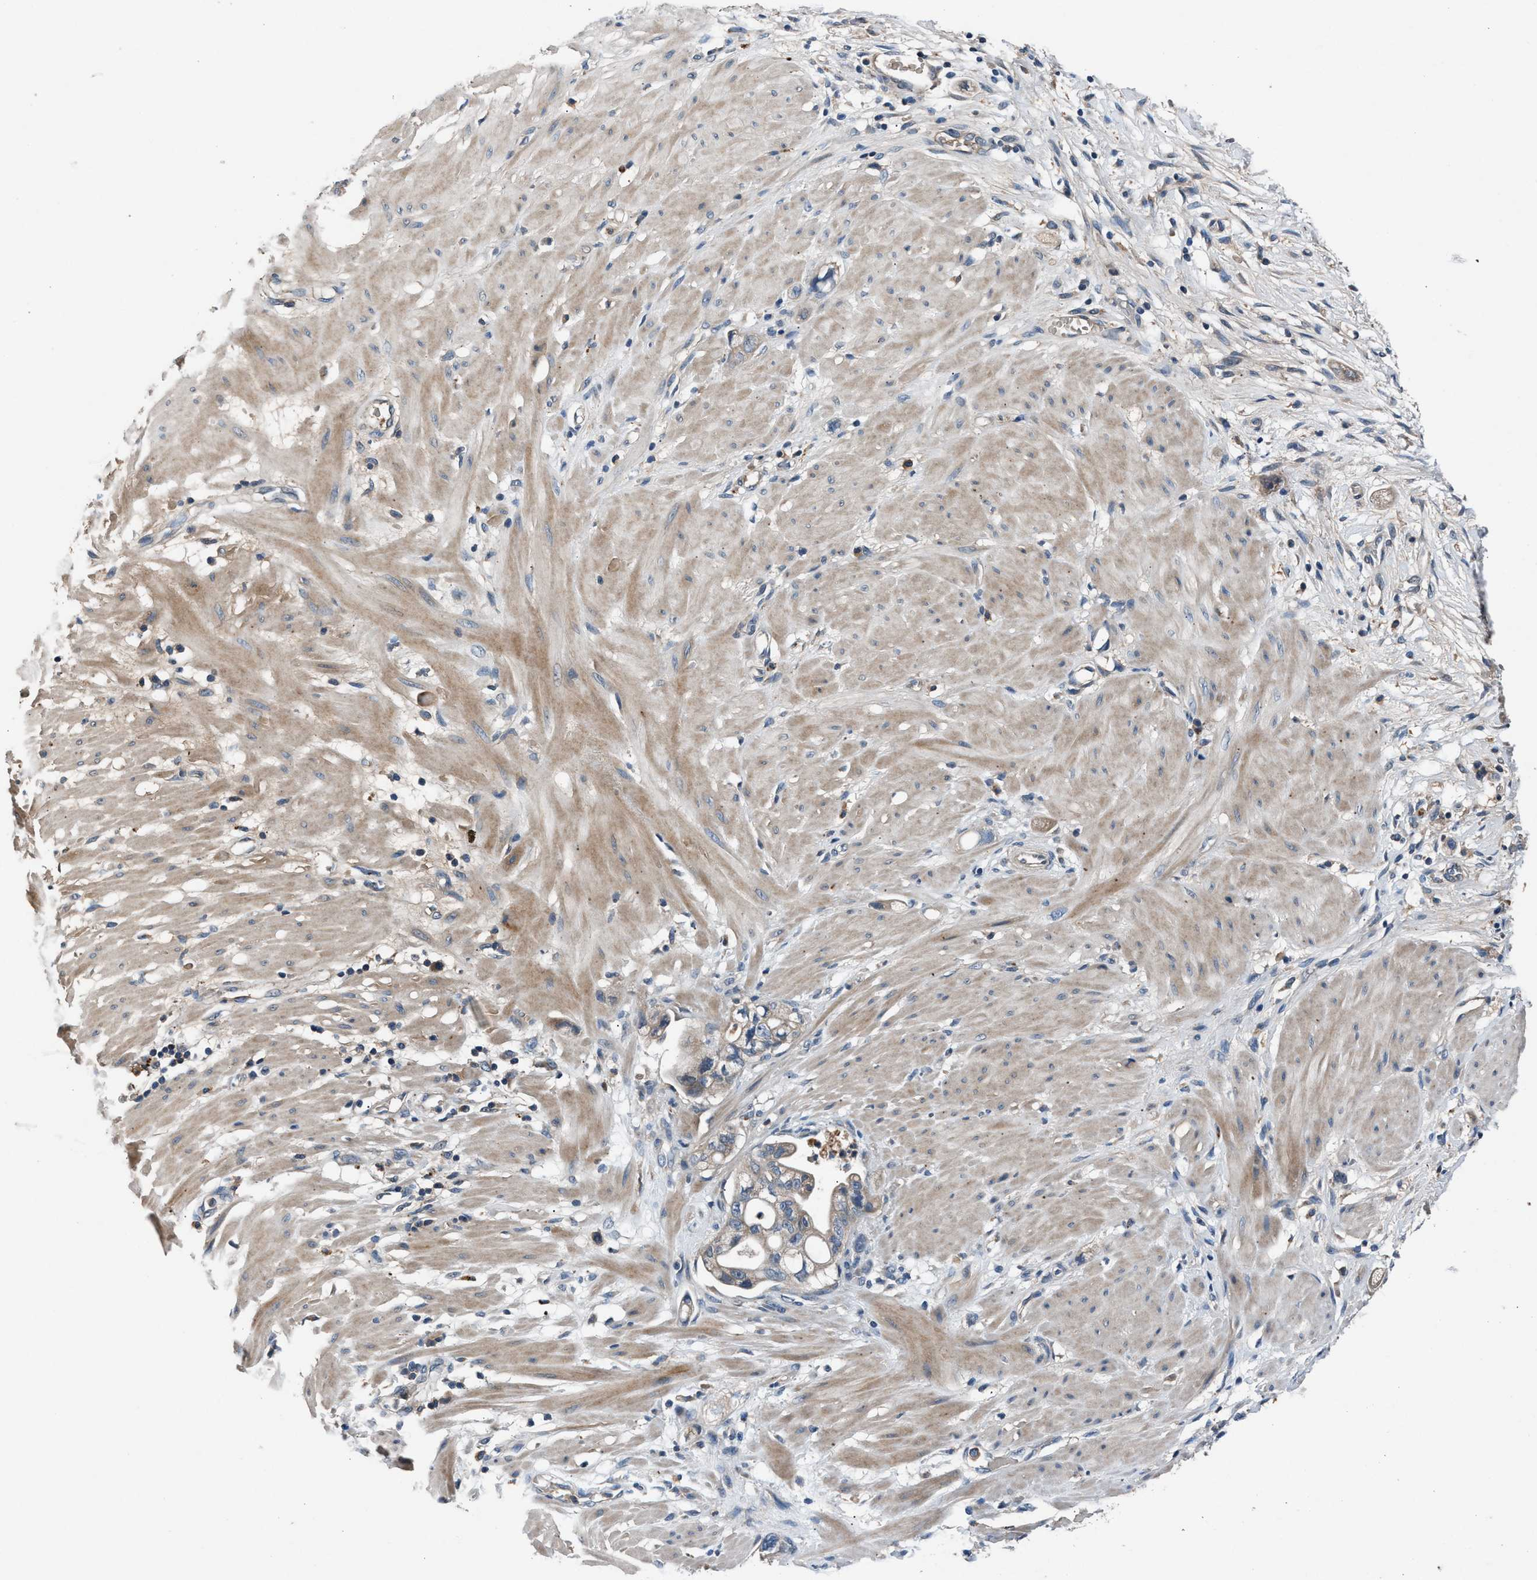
{"staining": {"intensity": "weak", "quantity": "<25%", "location": "cytoplasmic/membranous"}, "tissue": "stomach cancer", "cell_type": "Tumor cells", "image_type": "cancer", "snomed": [{"axis": "morphology", "description": "Adenocarcinoma, NOS"}, {"axis": "topography", "description": "Stomach"}, {"axis": "topography", "description": "Stomach, lower"}], "caption": "This is an IHC image of stomach cancer. There is no positivity in tumor cells.", "gene": "PRXL2C", "patient": {"sex": "female", "age": 48}}